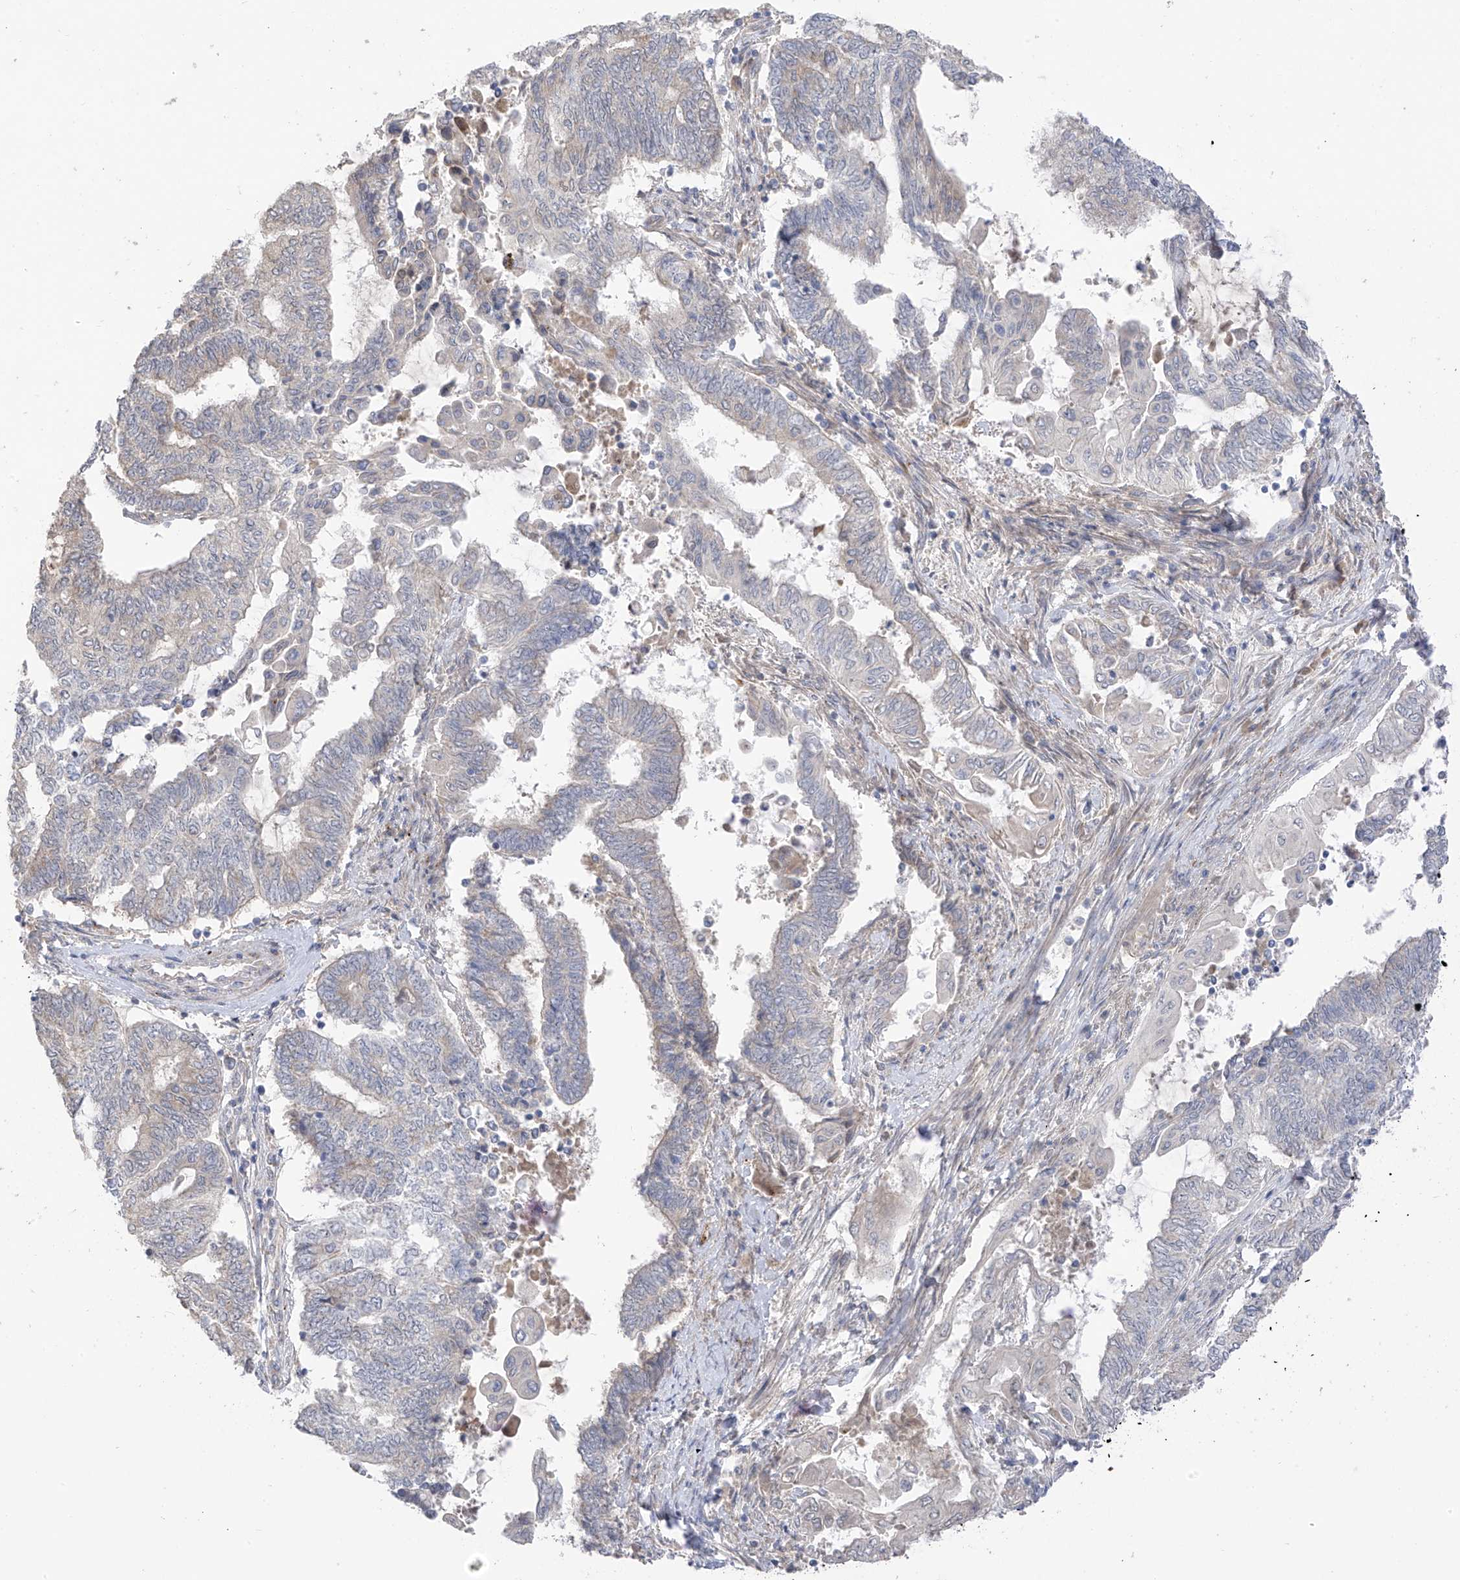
{"staining": {"intensity": "negative", "quantity": "none", "location": "none"}, "tissue": "endometrial cancer", "cell_type": "Tumor cells", "image_type": "cancer", "snomed": [{"axis": "morphology", "description": "Adenocarcinoma, NOS"}, {"axis": "topography", "description": "Uterus"}, {"axis": "topography", "description": "Endometrium"}], "caption": "High magnification brightfield microscopy of endometrial cancer (adenocarcinoma) stained with DAB (3,3'-diaminobenzidine) (brown) and counterstained with hematoxylin (blue): tumor cells show no significant positivity.", "gene": "NALCN", "patient": {"sex": "female", "age": 70}}